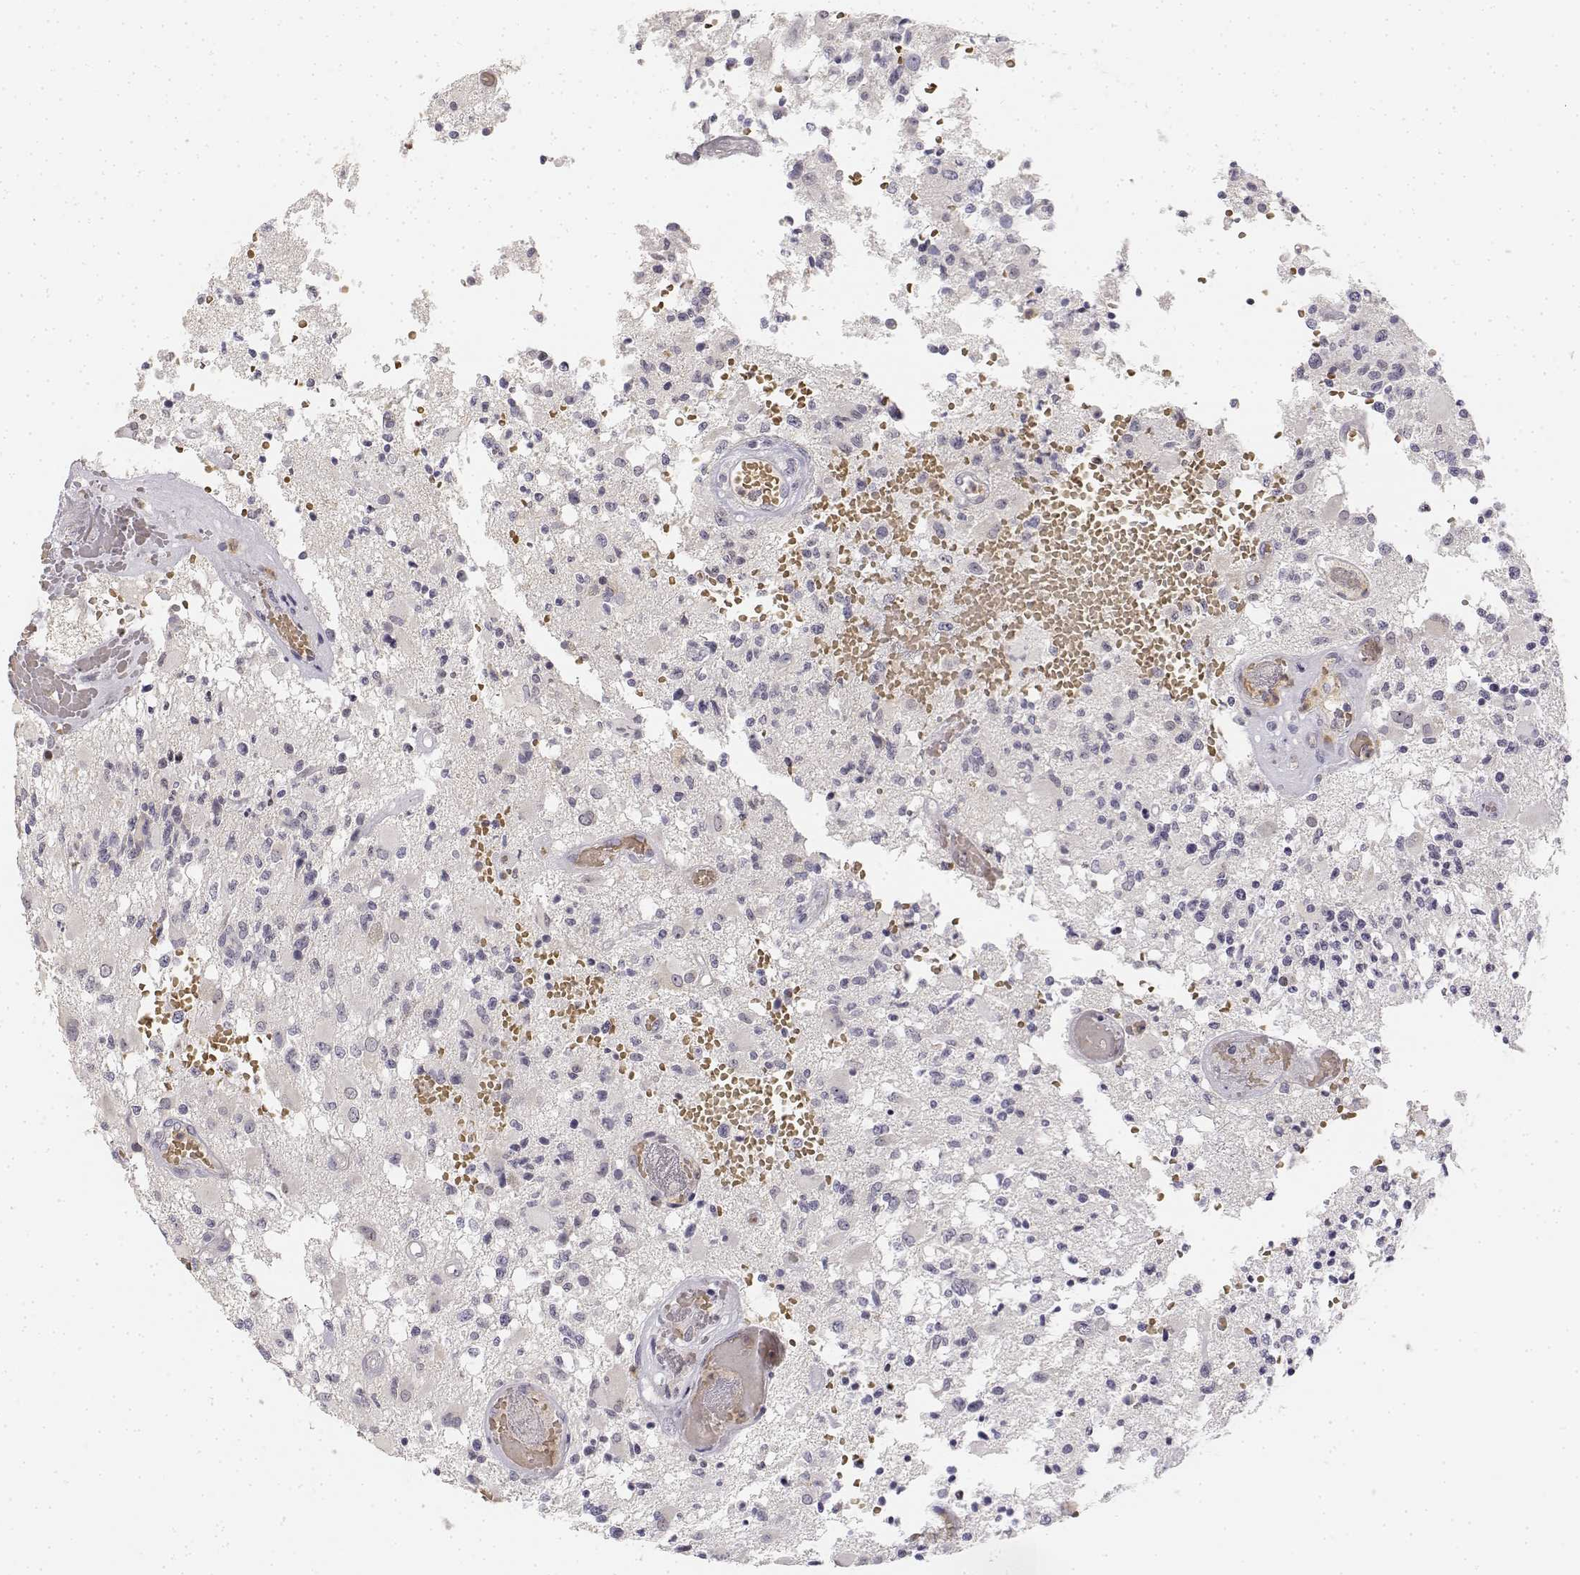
{"staining": {"intensity": "negative", "quantity": "none", "location": "none"}, "tissue": "glioma", "cell_type": "Tumor cells", "image_type": "cancer", "snomed": [{"axis": "morphology", "description": "Glioma, malignant, High grade"}, {"axis": "topography", "description": "Brain"}], "caption": "This image is of high-grade glioma (malignant) stained with IHC to label a protein in brown with the nuclei are counter-stained blue. There is no positivity in tumor cells. (DAB immunohistochemistry (IHC), high magnification).", "gene": "GLIPR1L2", "patient": {"sex": "female", "age": 63}}